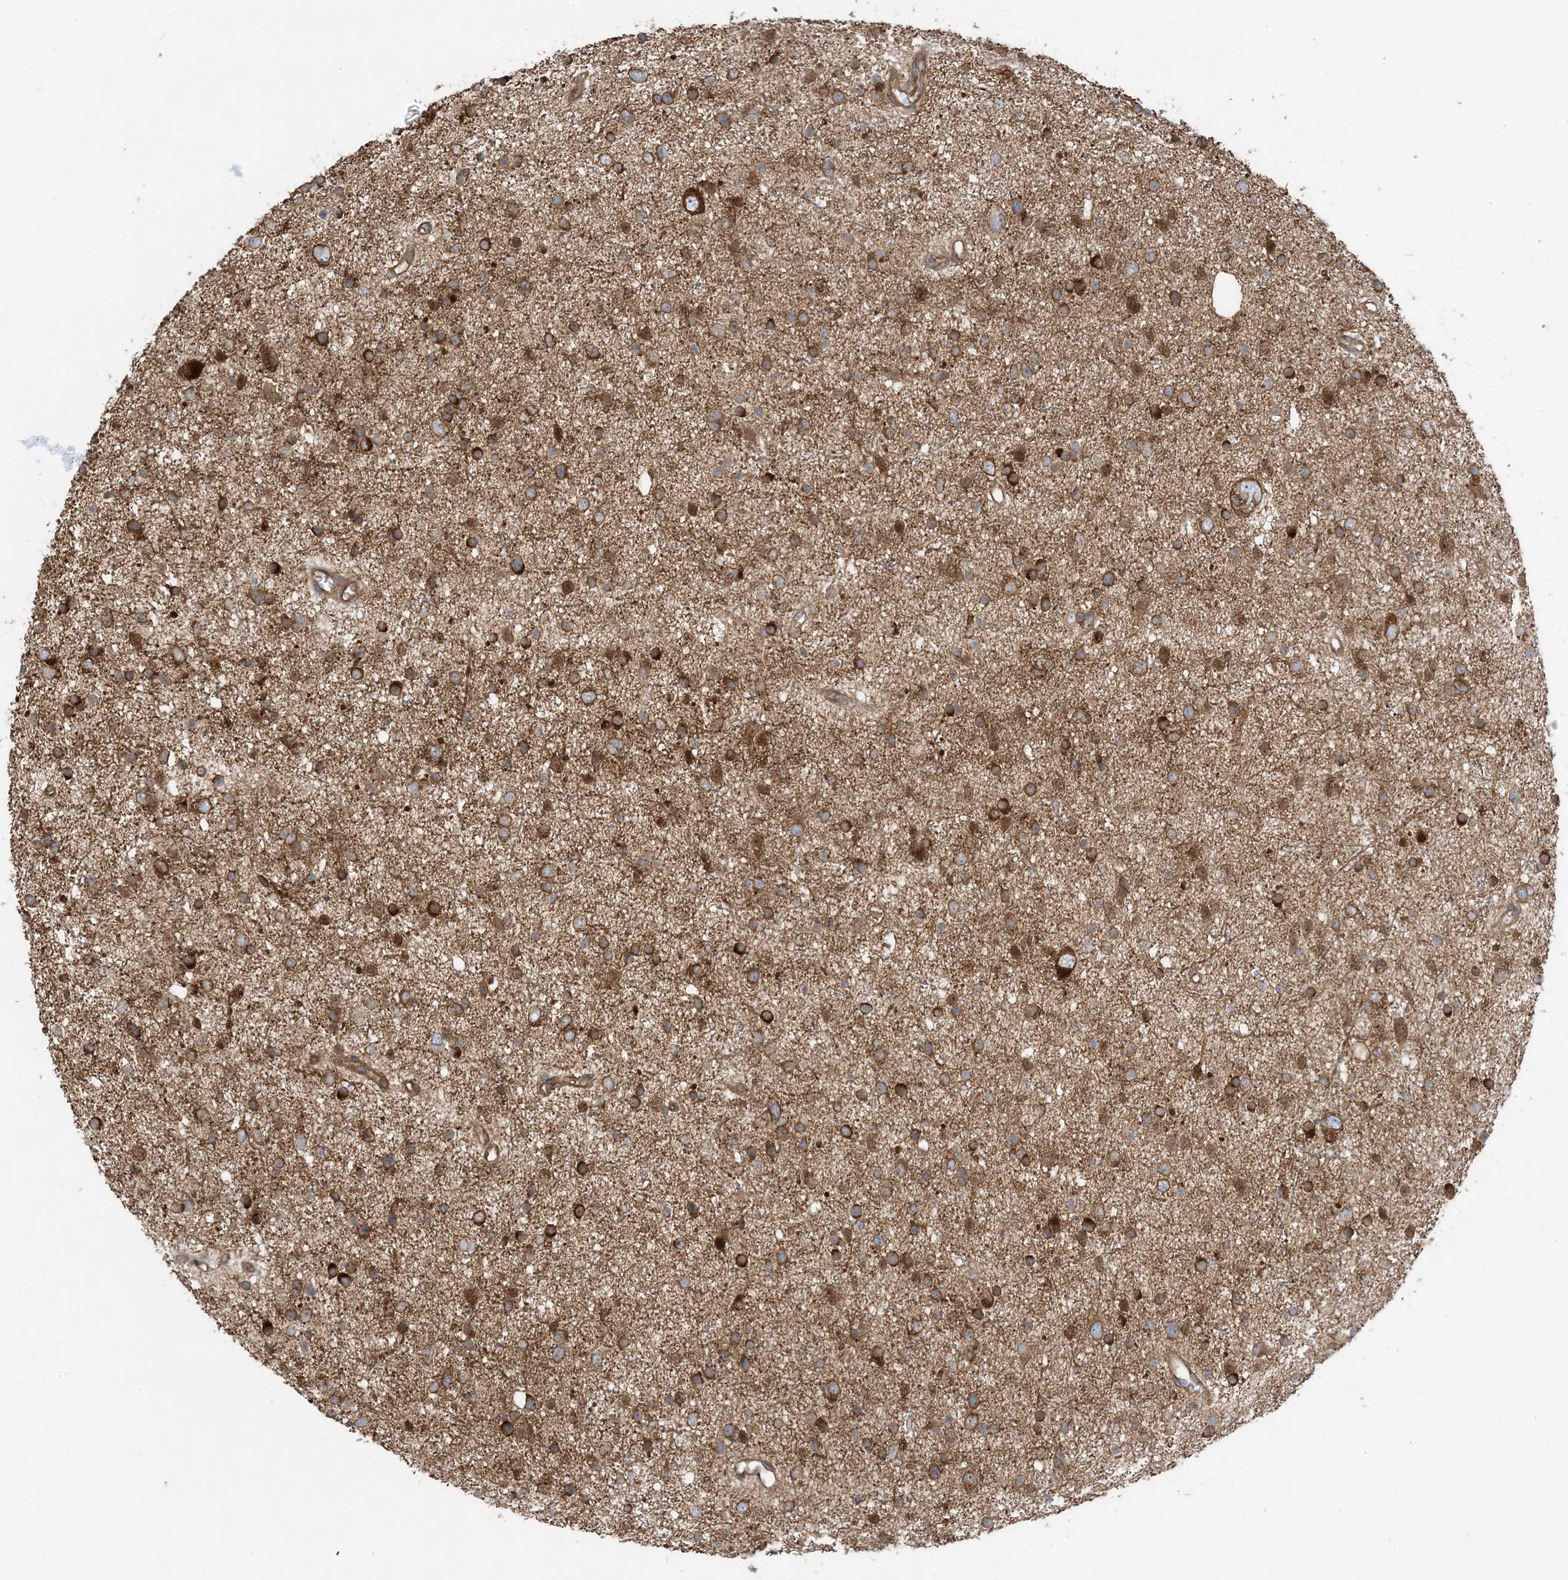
{"staining": {"intensity": "strong", "quantity": "25%-75%", "location": "cytoplasmic/membranous"}, "tissue": "glioma", "cell_type": "Tumor cells", "image_type": "cancer", "snomed": [{"axis": "morphology", "description": "Glioma, malignant, Low grade"}, {"axis": "topography", "description": "Brain"}], "caption": "This image reveals immunohistochemistry (IHC) staining of human malignant low-grade glioma, with high strong cytoplasmic/membranous staining in approximately 25%-75% of tumor cells.", "gene": "OLA1", "patient": {"sex": "female", "age": 37}}